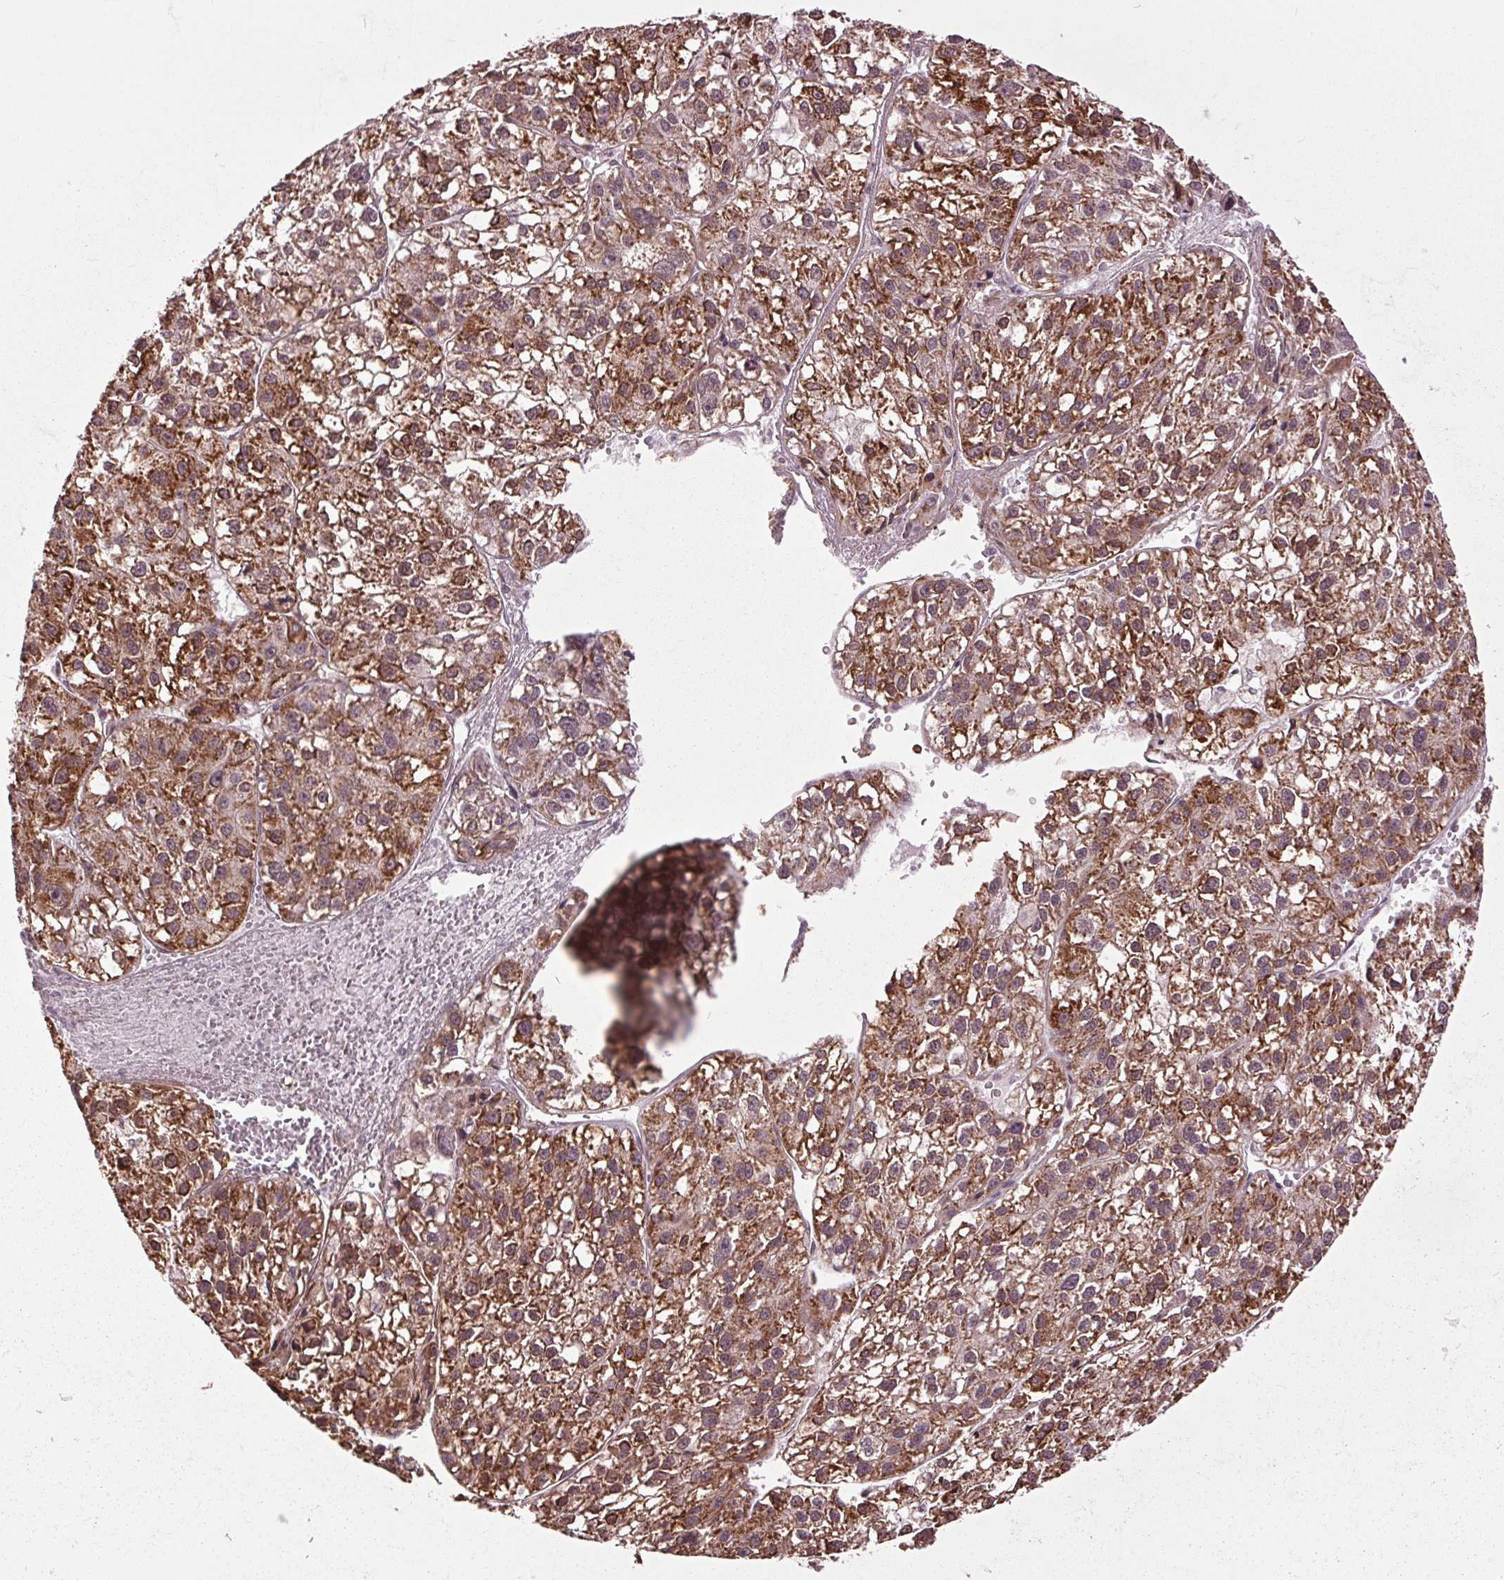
{"staining": {"intensity": "strong", "quantity": ">75%", "location": "cytoplasmic/membranous"}, "tissue": "liver cancer", "cell_type": "Tumor cells", "image_type": "cancer", "snomed": [{"axis": "morphology", "description": "Carcinoma, Hepatocellular, NOS"}, {"axis": "topography", "description": "Liver"}], "caption": "The histopathology image reveals staining of hepatocellular carcinoma (liver), revealing strong cytoplasmic/membranous protein positivity (brown color) within tumor cells. The staining was performed using DAB, with brown indicating positive protein expression. Nuclei are stained blue with hematoxylin.", "gene": "HAUS5", "patient": {"sex": "female", "age": 70}}